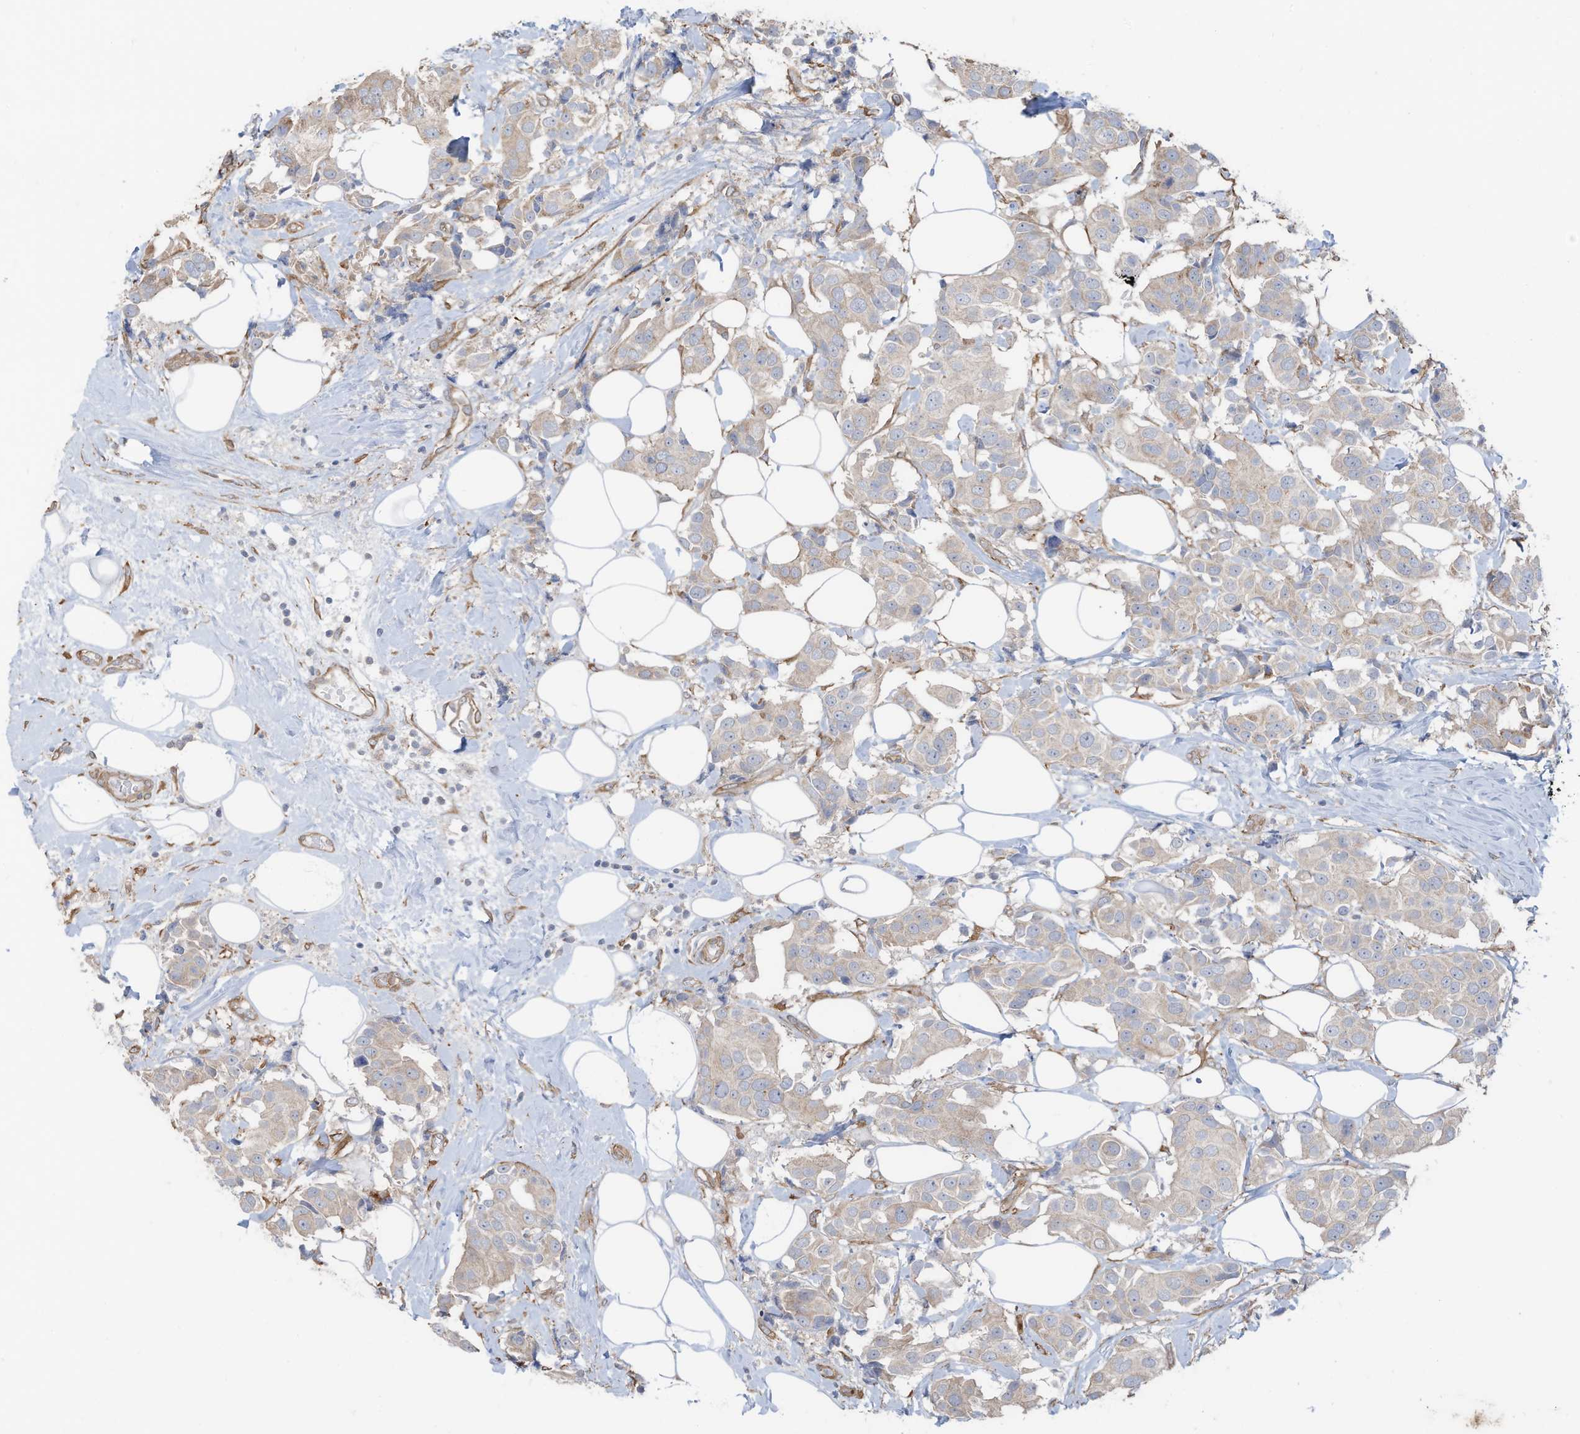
{"staining": {"intensity": "weak", "quantity": ">75%", "location": "cytoplasmic/membranous"}, "tissue": "breast cancer", "cell_type": "Tumor cells", "image_type": "cancer", "snomed": [{"axis": "morphology", "description": "Normal tissue, NOS"}, {"axis": "morphology", "description": "Duct carcinoma"}, {"axis": "topography", "description": "Breast"}], "caption": "A brown stain highlights weak cytoplasmic/membranous staining of a protein in invasive ductal carcinoma (breast) tumor cells. The staining is performed using DAB brown chromogen to label protein expression. The nuclei are counter-stained blue using hematoxylin.", "gene": "SLC17A7", "patient": {"sex": "female", "age": 39}}